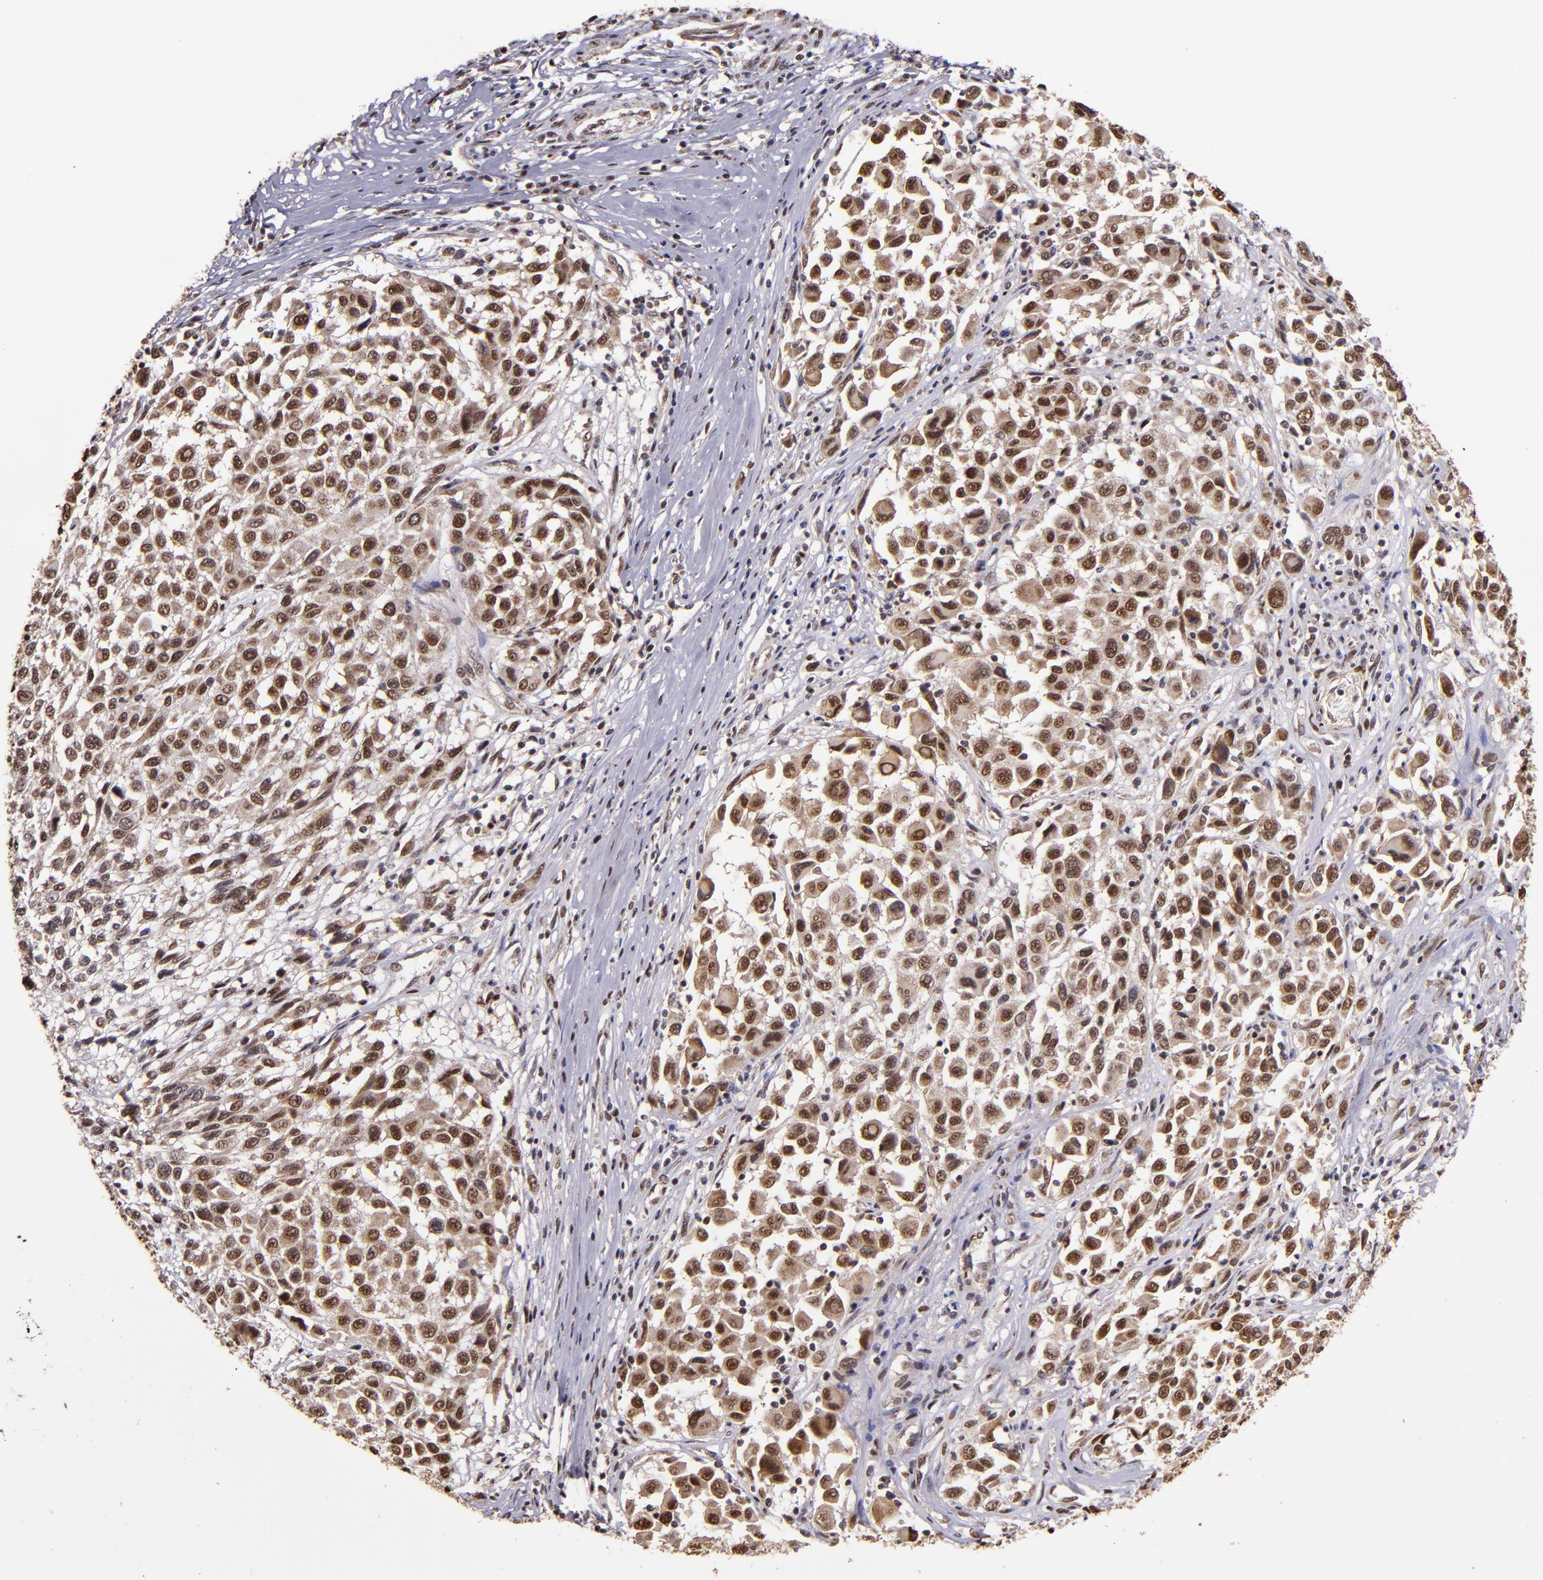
{"staining": {"intensity": "moderate", "quantity": ">75%", "location": "cytoplasmic/membranous,nuclear"}, "tissue": "melanoma", "cell_type": "Tumor cells", "image_type": "cancer", "snomed": [{"axis": "morphology", "description": "Malignant melanoma, Metastatic site"}, {"axis": "topography", "description": "Lymph node"}], "caption": "Moderate cytoplasmic/membranous and nuclear staining for a protein is seen in approximately >75% of tumor cells of malignant melanoma (metastatic site) using immunohistochemistry.", "gene": "CECR2", "patient": {"sex": "male", "age": 61}}